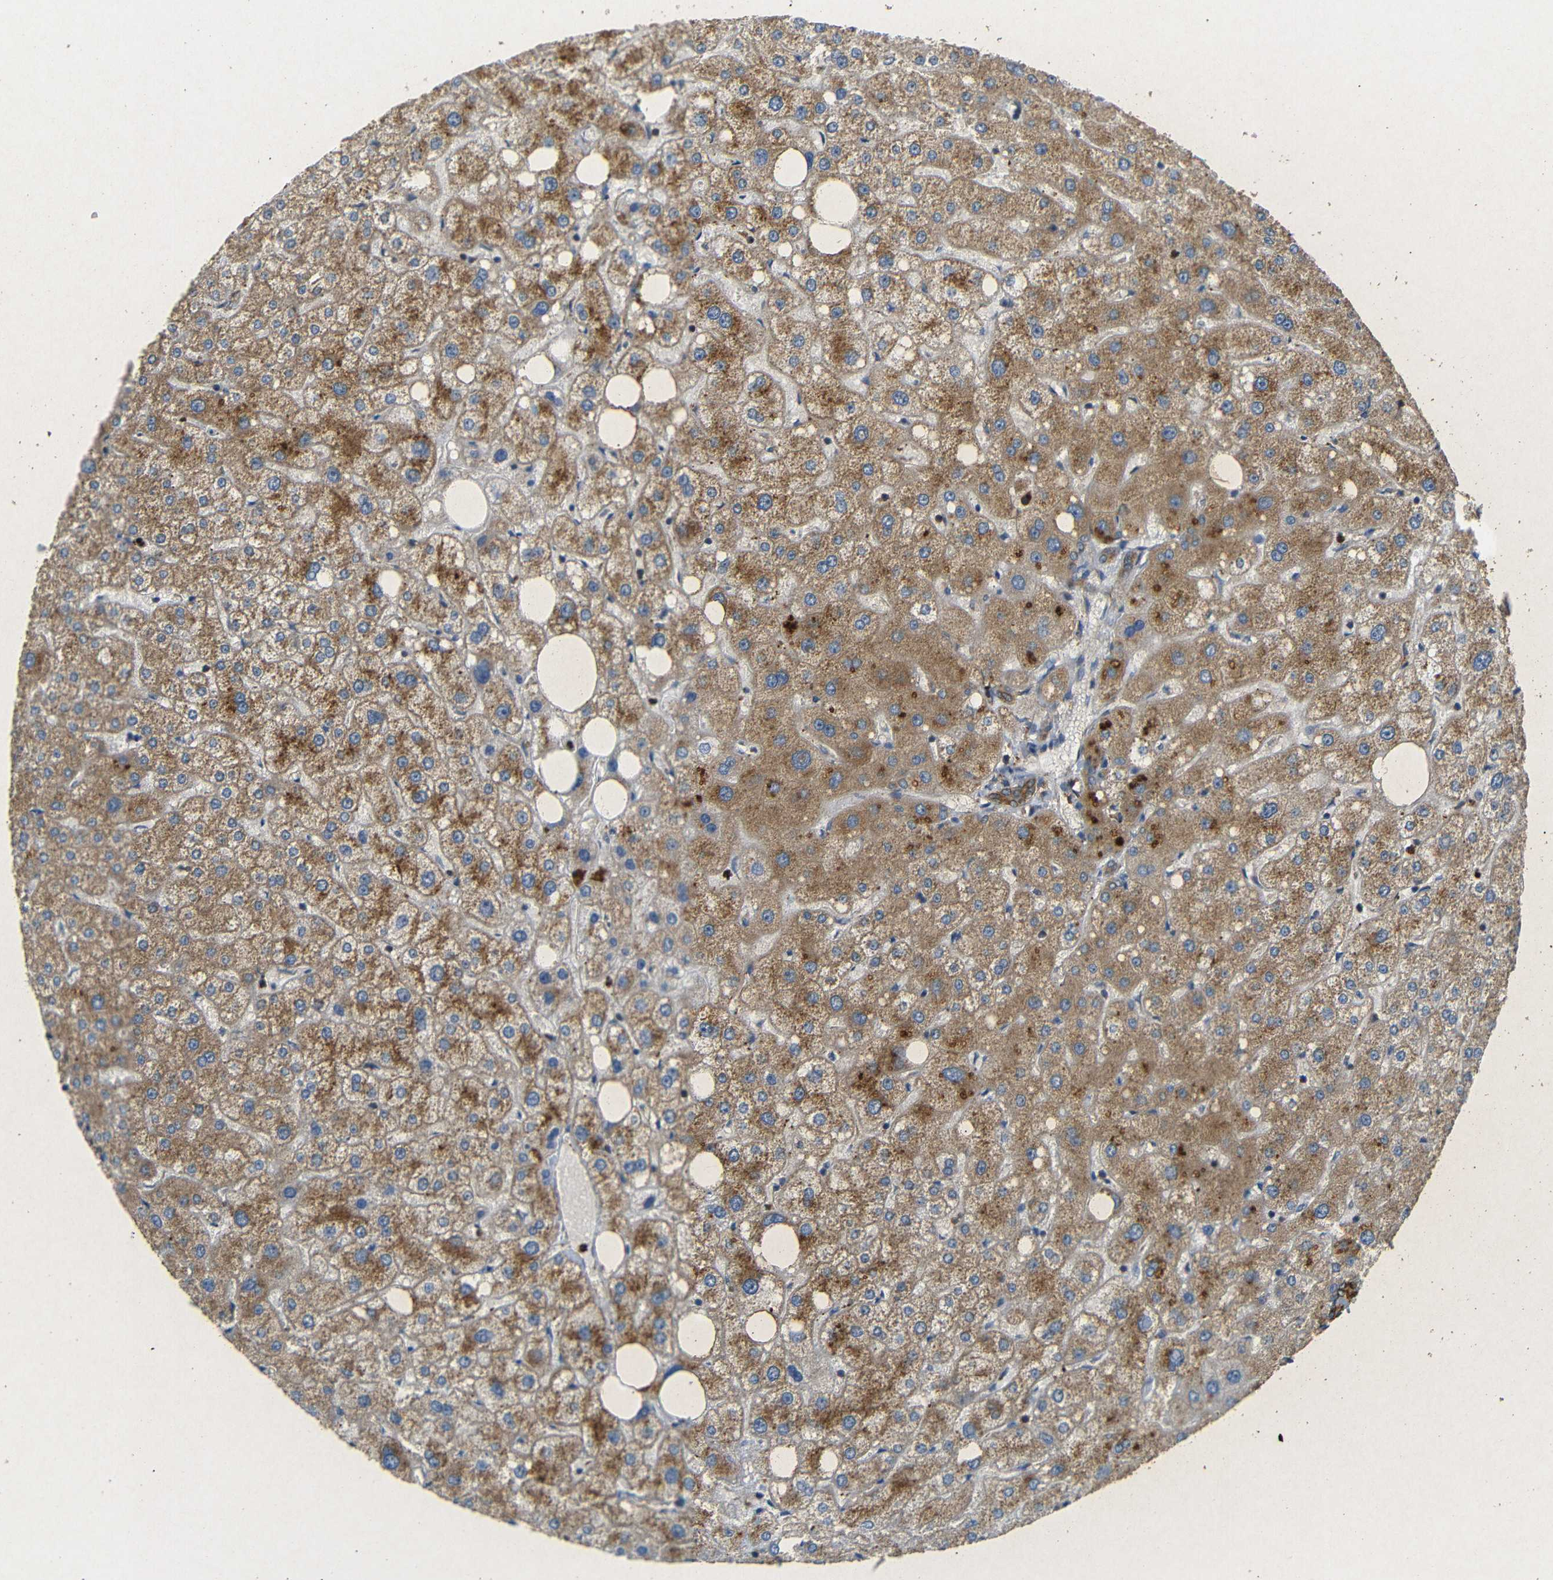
{"staining": {"intensity": "strong", "quantity": ">75%", "location": "cytoplasmic/membranous"}, "tissue": "liver", "cell_type": "Cholangiocytes", "image_type": "normal", "snomed": [{"axis": "morphology", "description": "Normal tissue, NOS"}, {"axis": "topography", "description": "Liver"}], "caption": "Immunohistochemistry (IHC) photomicrograph of benign human liver stained for a protein (brown), which exhibits high levels of strong cytoplasmic/membranous staining in about >75% of cholangiocytes.", "gene": "BTF3", "patient": {"sex": "male", "age": 73}}